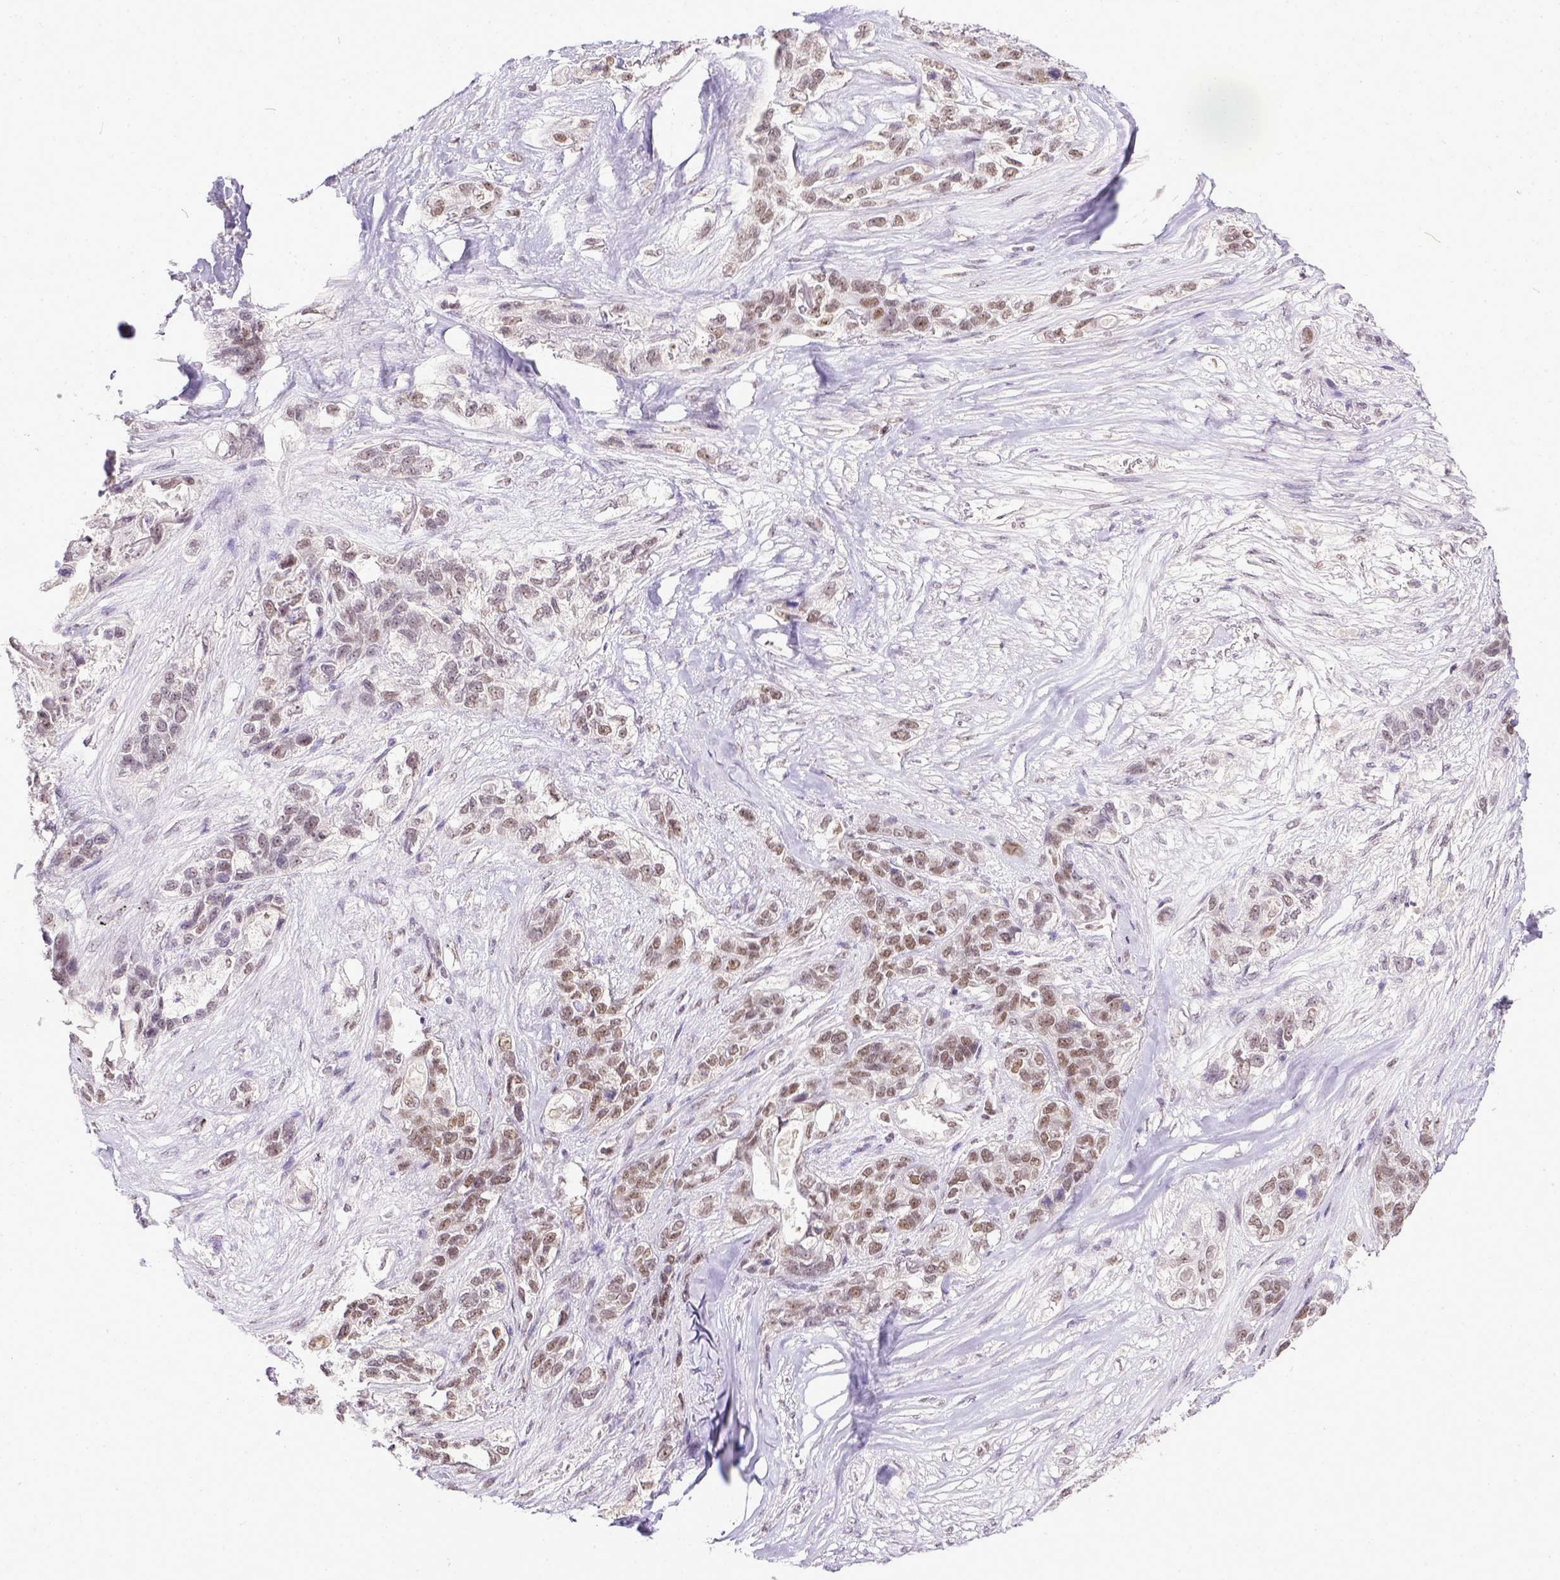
{"staining": {"intensity": "moderate", "quantity": ">75%", "location": "nuclear"}, "tissue": "lung cancer", "cell_type": "Tumor cells", "image_type": "cancer", "snomed": [{"axis": "morphology", "description": "Squamous cell carcinoma, NOS"}, {"axis": "topography", "description": "Lung"}], "caption": "IHC staining of lung cancer (squamous cell carcinoma), which displays medium levels of moderate nuclear expression in about >75% of tumor cells indicating moderate nuclear protein expression. The staining was performed using DAB (3,3'-diaminobenzidine) (brown) for protein detection and nuclei were counterstained in hematoxylin (blue).", "gene": "ERCC1", "patient": {"sex": "female", "age": 70}}